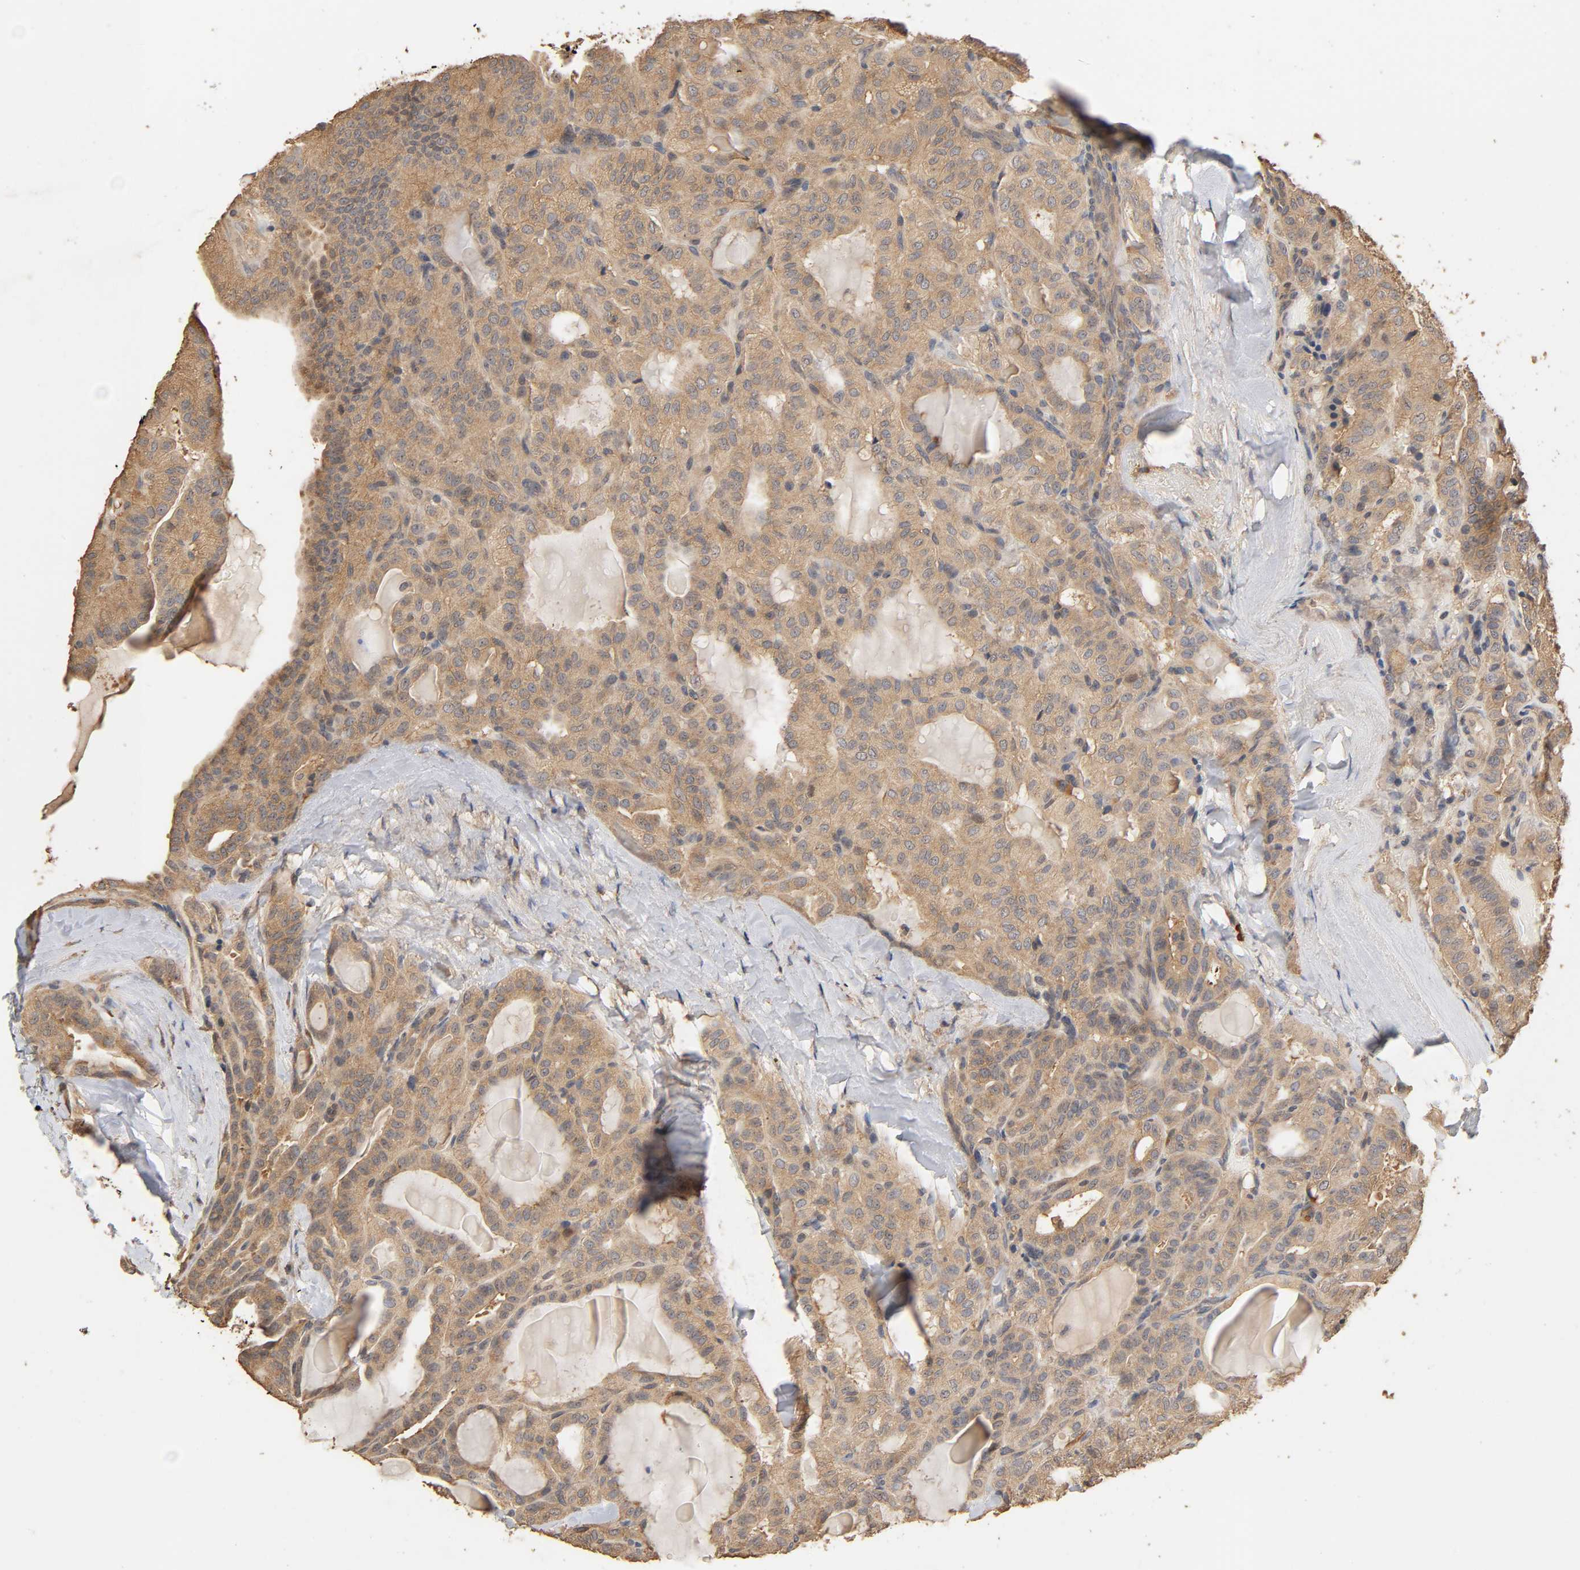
{"staining": {"intensity": "weak", "quantity": ">75%", "location": "cytoplasmic/membranous"}, "tissue": "thyroid cancer", "cell_type": "Tumor cells", "image_type": "cancer", "snomed": [{"axis": "morphology", "description": "Papillary adenocarcinoma, NOS"}, {"axis": "topography", "description": "Thyroid gland"}], "caption": "A brown stain highlights weak cytoplasmic/membranous positivity of a protein in thyroid cancer tumor cells. (DAB (3,3'-diaminobenzidine) IHC with brightfield microscopy, high magnification).", "gene": "ARHGEF7", "patient": {"sex": "male", "age": 77}}